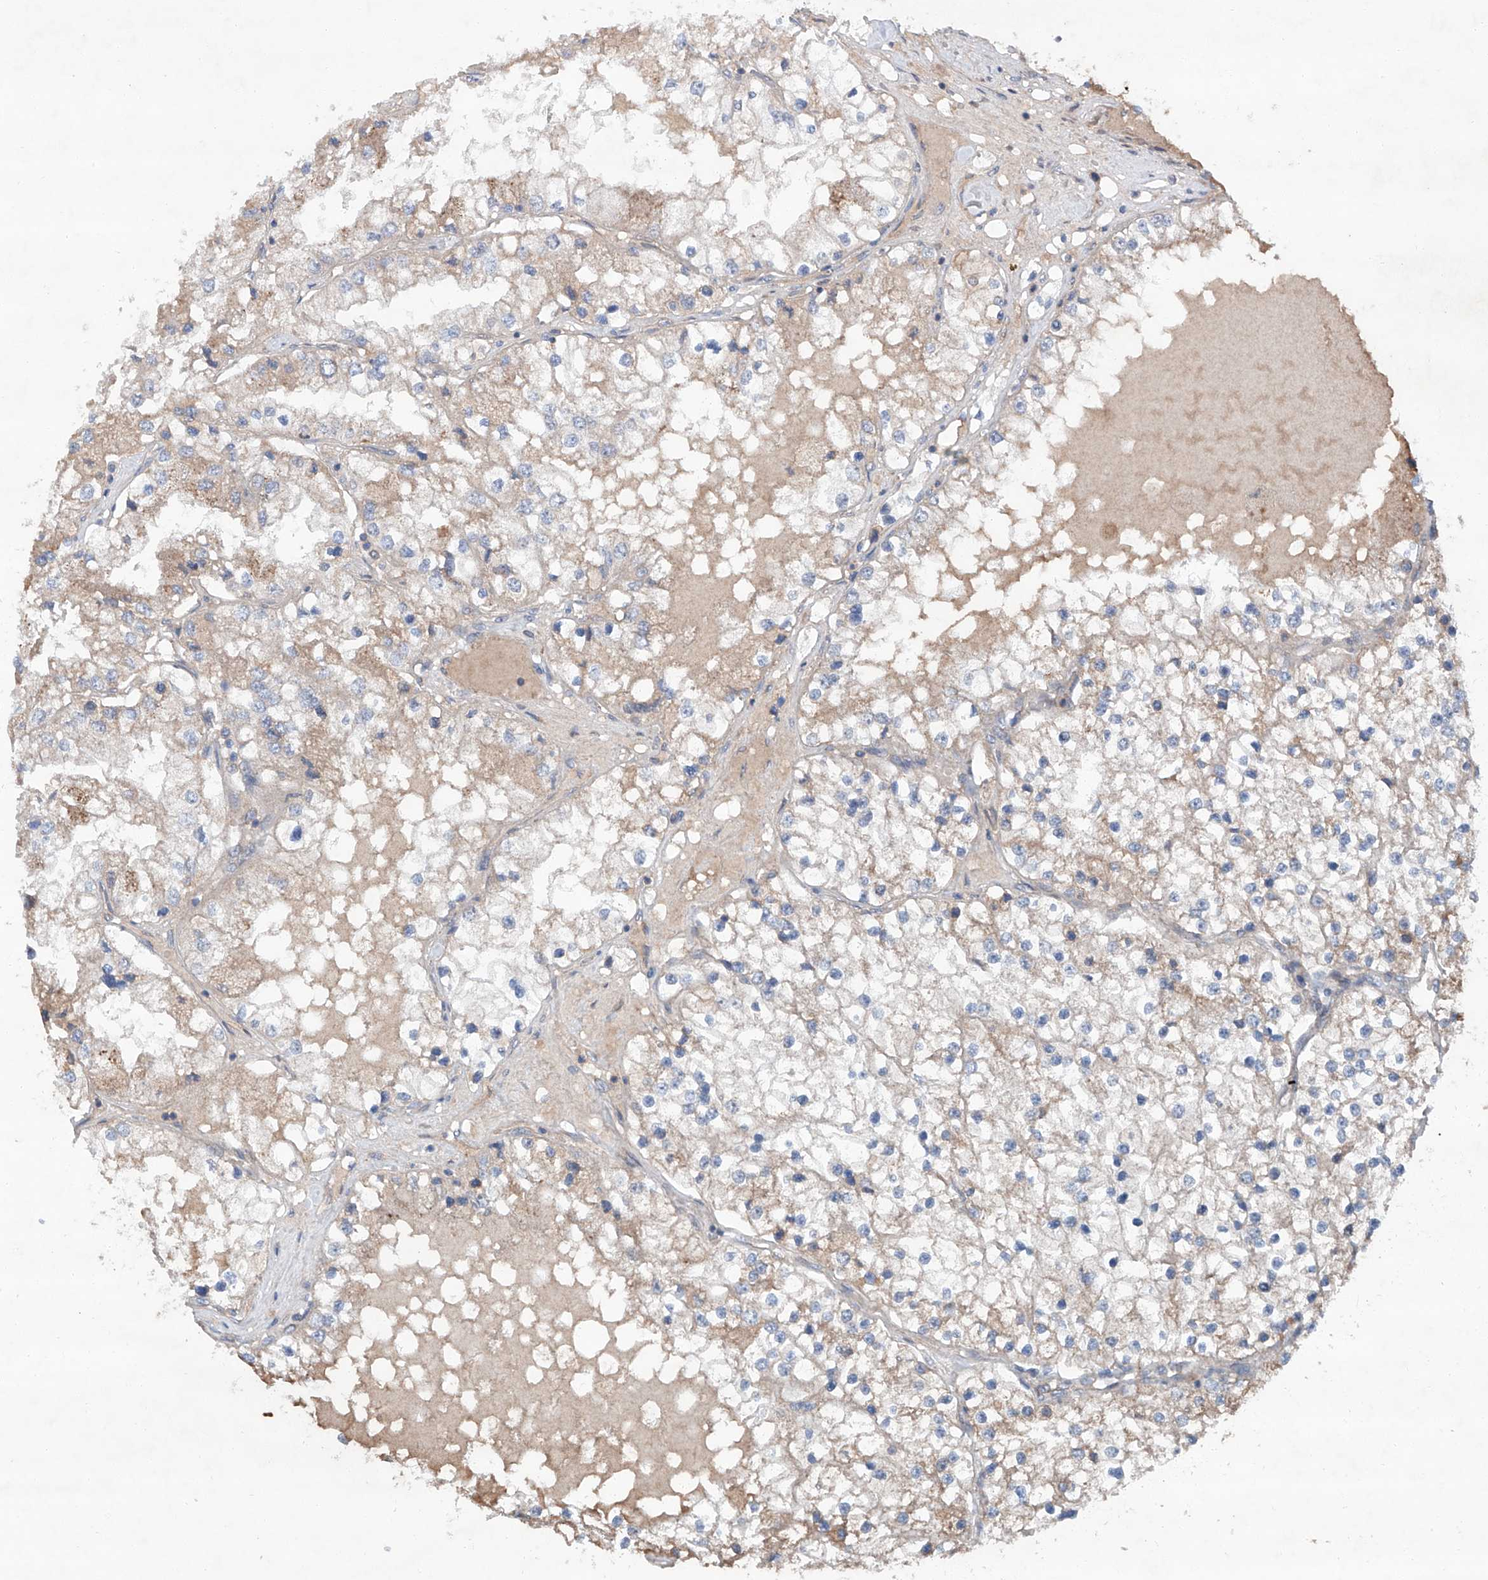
{"staining": {"intensity": "weak", "quantity": "<25%", "location": "cytoplasmic/membranous"}, "tissue": "renal cancer", "cell_type": "Tumor cells", "image_type": "cancer", "snomed": [{"axis": "morphology", "description": "Adenocarcinoma, NOS"}, {"axis": "topography", "description": "Kidney"}], "caption": "Protein analysis of adenocarcinoma (renal) shows no significant positivity in tumor cells.", "gene": "SIX4", "patient": {"sex": "male", "age": 68}}